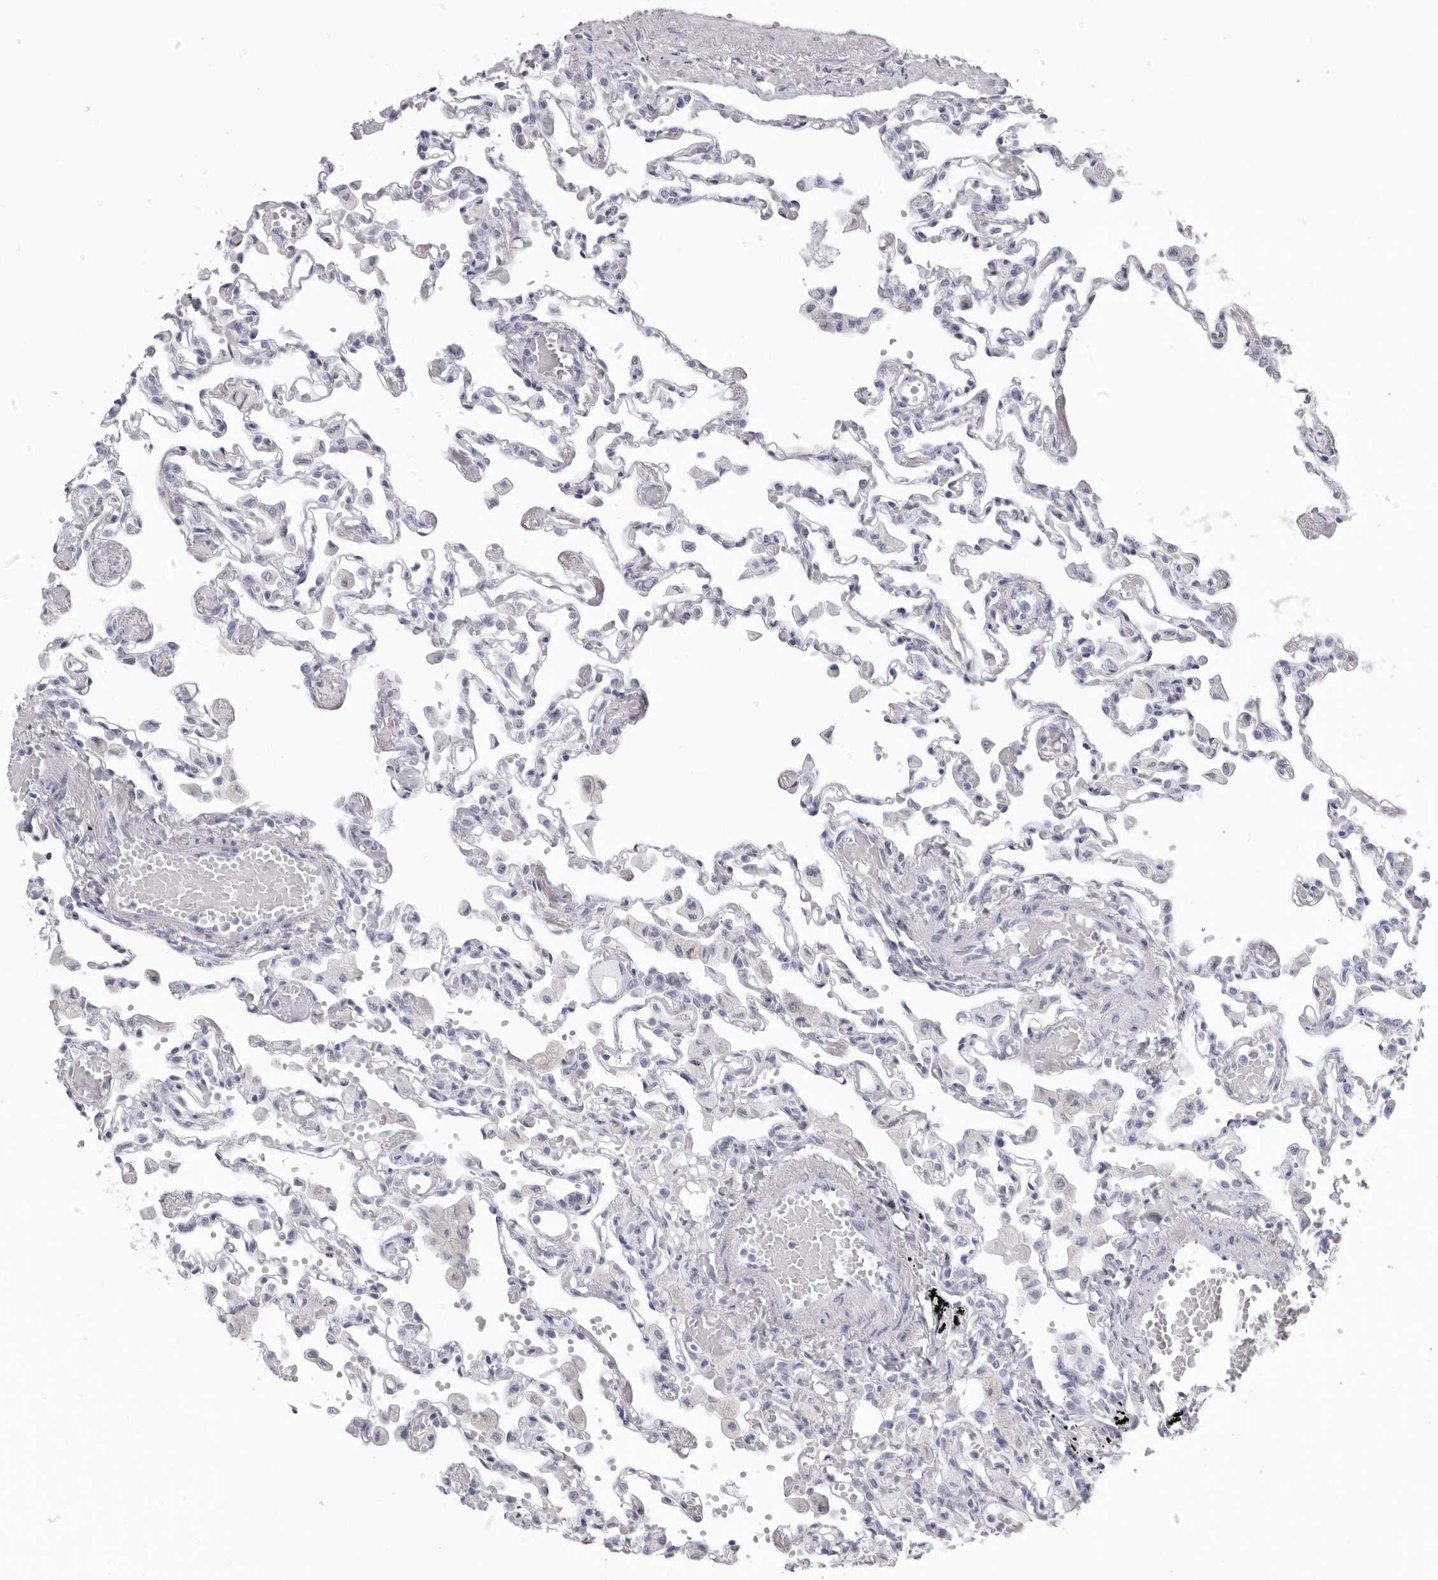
{"staining": {"intensity": "negative", "quantity": "none", "location": "none"}, "tissue": "lung", "cell_type": "Alveolar cells", "image_type": "normal", "snomed": [{"axis": "morphology", "description": "Normal tissue, NOS"}, {"axis": "topography", "description": "Bronchus"}, {"axis": "topography", "description": "Lung"}], "caption": "The photomicrograph shows no staining of alveolar cells in unremarkable lung.", "gene": "KLK9", "patient": {"sex": "female", "age": 49}}